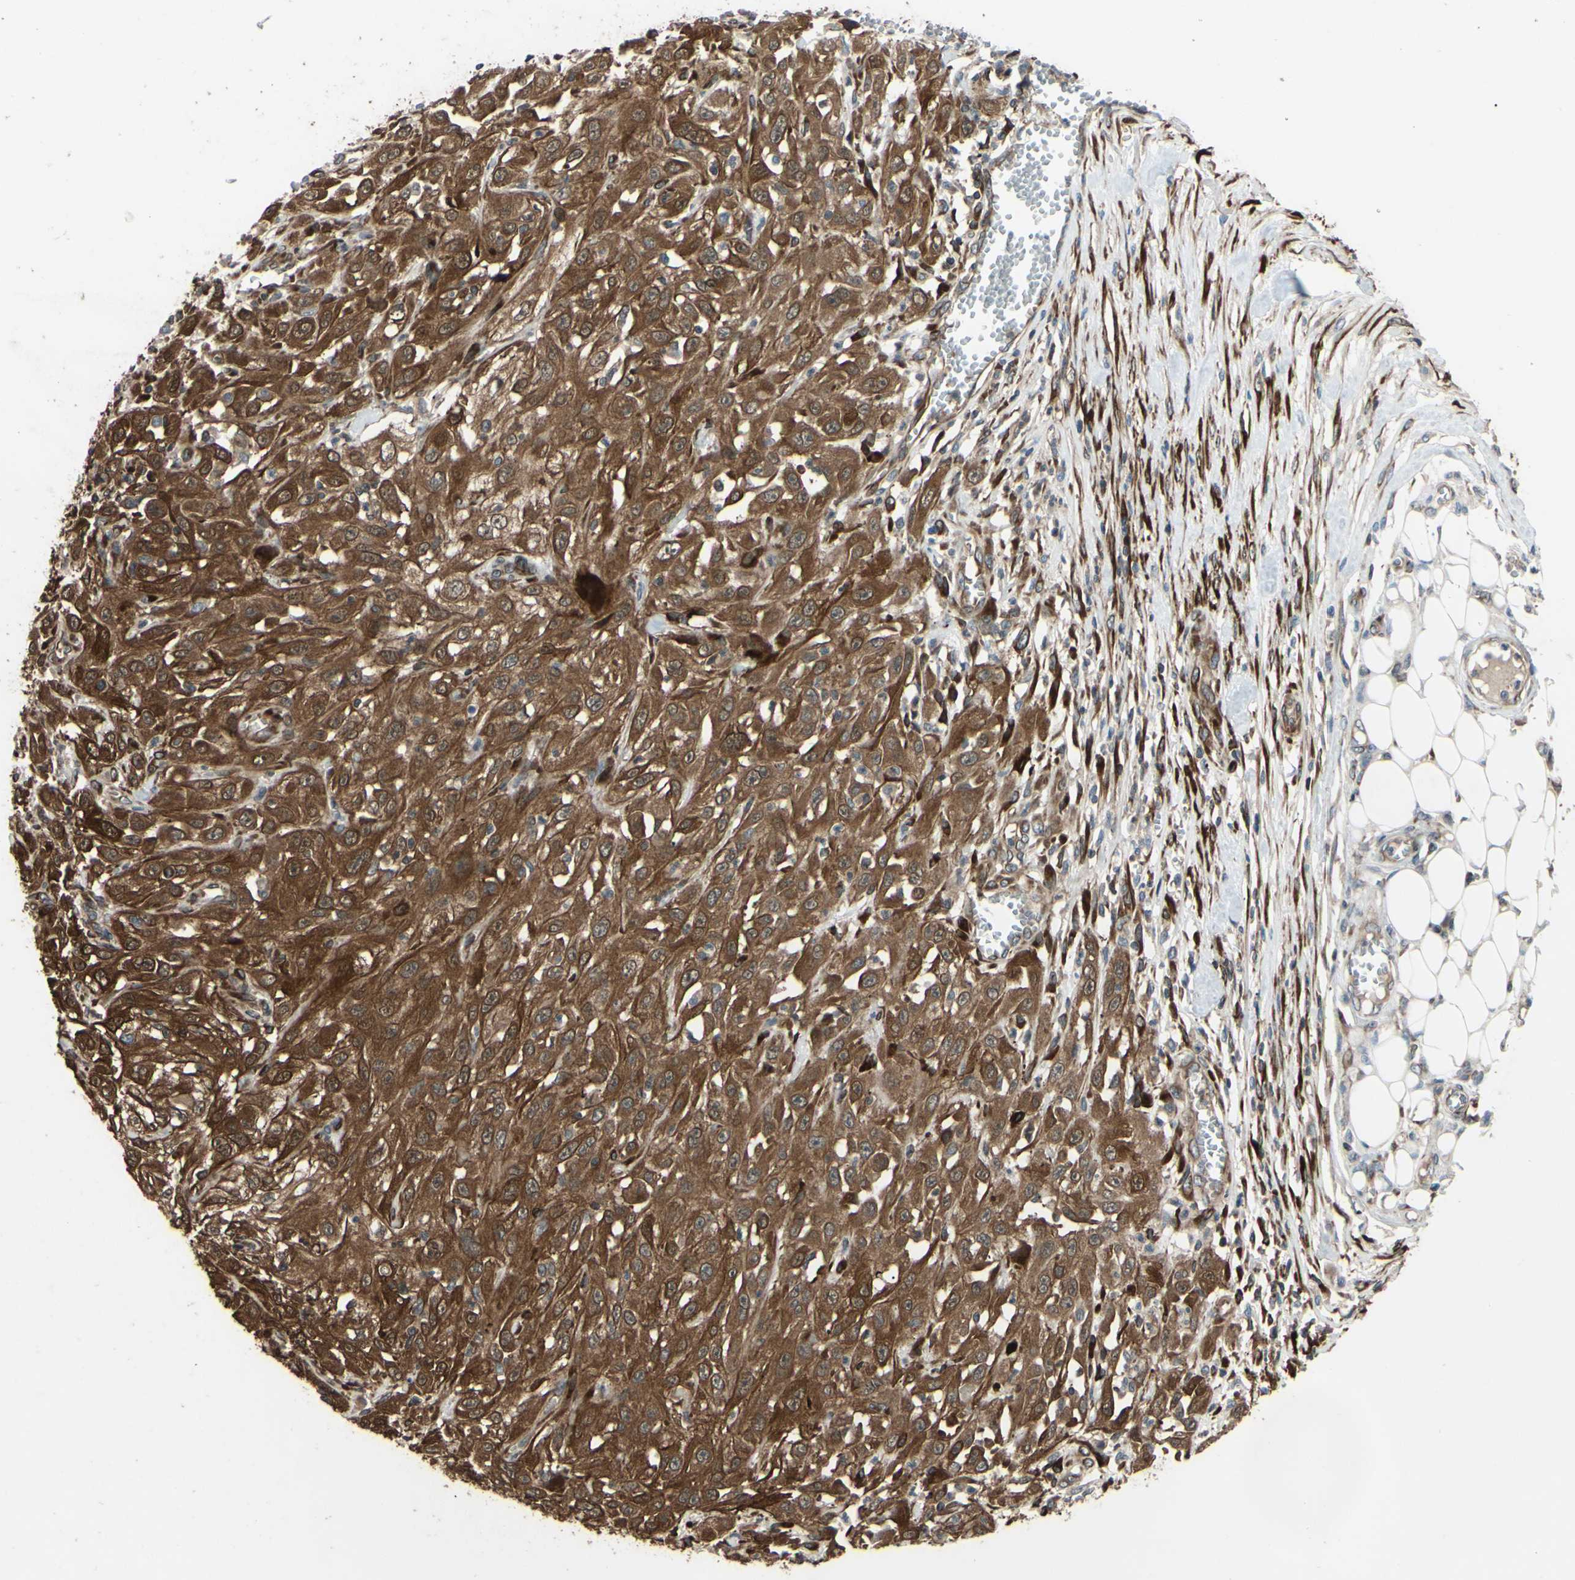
{"staining": {"intensity": "strong", "quantity": ">75%", "location": "cytoplasmic/membranous"}, "tissue": "skin cancer", "cell_type": "Tumor cells", "image_type": "cancer", "snomed": [{"axis": "morphology", "description": "Squamous cell carcinoma, NOS"}, {"axis": "morphology", "description": "Squamous cell carcinoma, metastatic, NOS"}, {"axis": "topography", "description": "Skin"}, {"axis": "topography", "description": "Lymph node"}], "caption": "Immunohistochemical staining of skin squamous cell carcinoma displays high levels of strong cytoplasmic/membranous staining in approximately >75% of tumor cells. (DAB (3,3'-diaminobenzidine) = brown stain, brightfield microscopy at high magnification).", "gene": "PRAF2", "patient": {"sex": "male", "age": 75}}